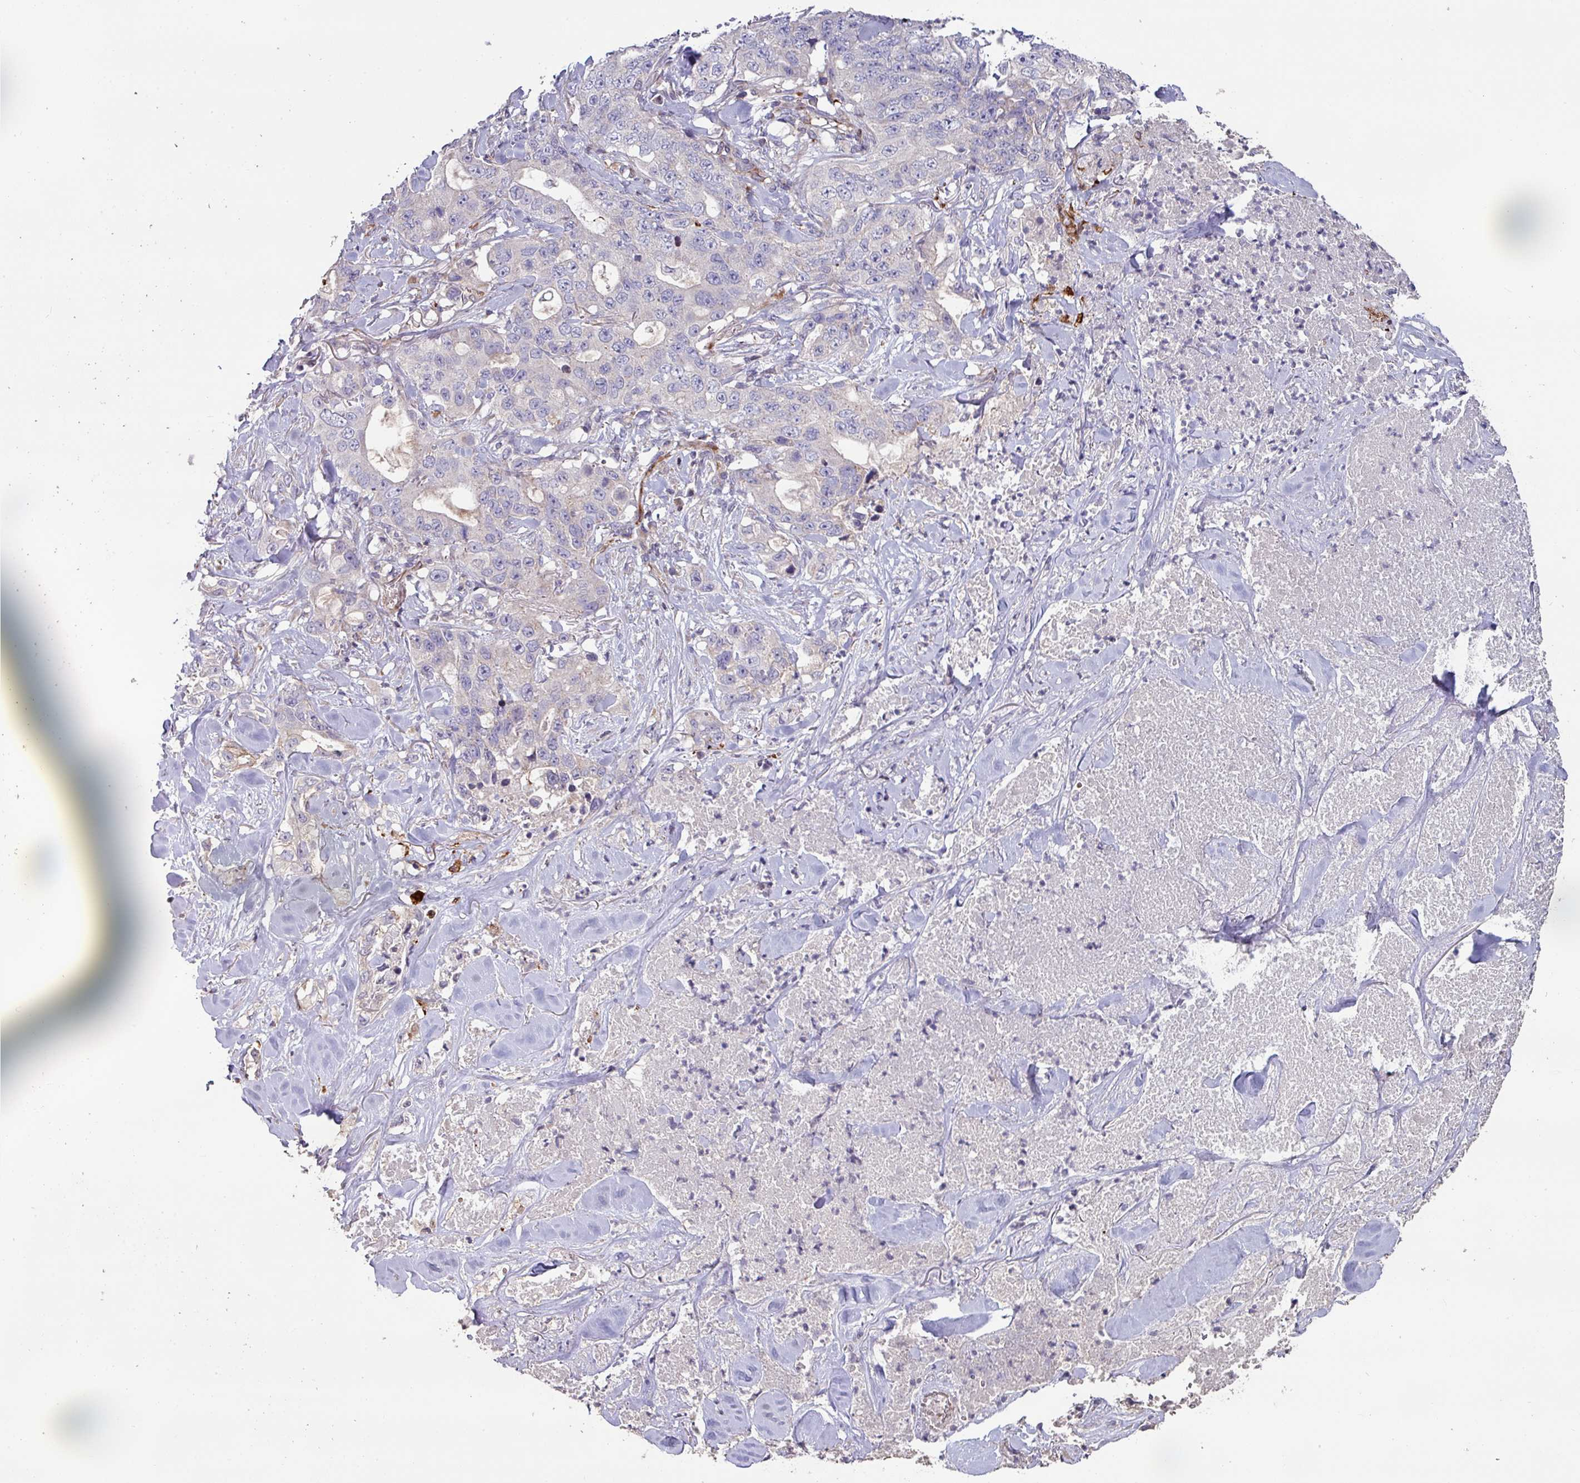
{"staining": {"intensity": "negative", "quantity": "none", "location": "none"}, "tissue": "lung cancer", "cell_type": "Tumor cells", "image_type": "cancer", "snomed": [{"axis": "morphology", "description": "Adenocarcinoma, NOS"}, {"axis": "topography", "description": "Lung"}], "caption": "Immunohistochemistry (IHC) of lung cancer (adenocarcinoma) displays no expression in tumor cells.", "gene": "RPL23A", "patient": {"sex": "female", "age": 51}}